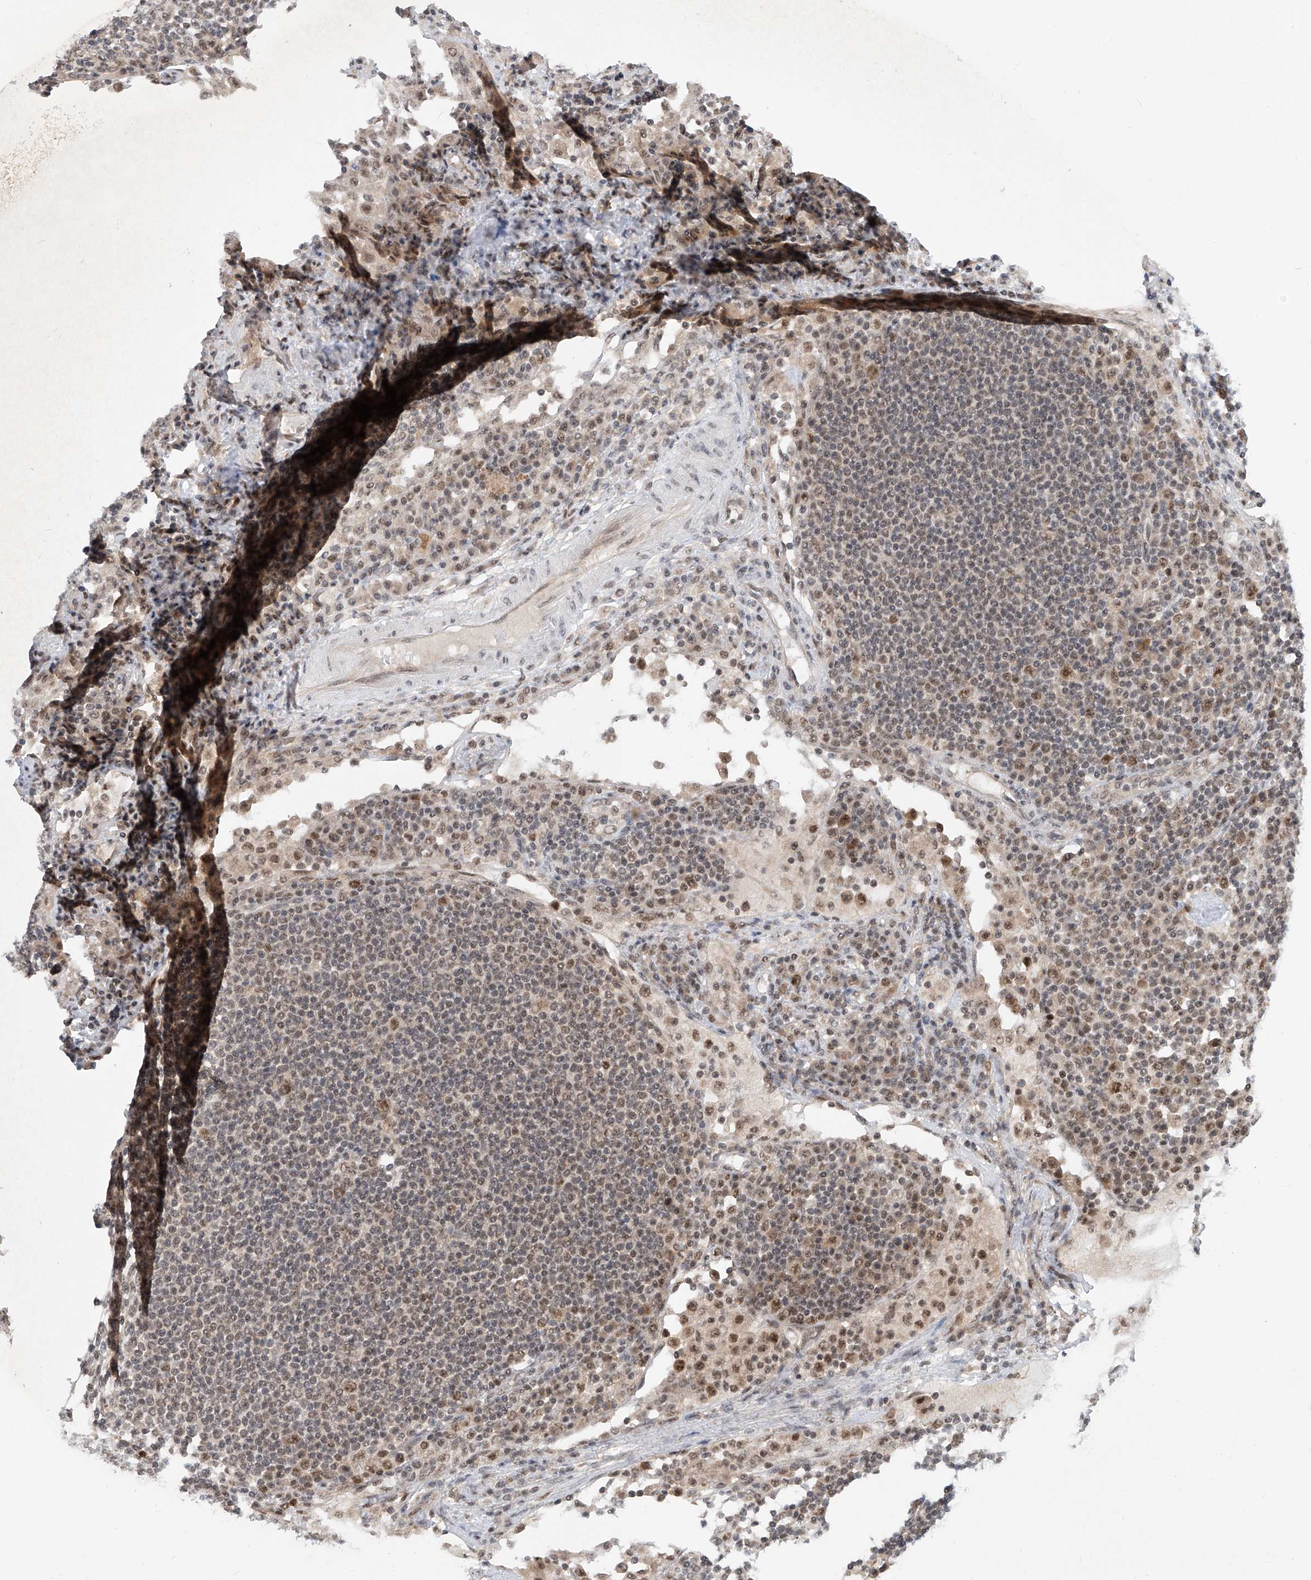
{"staining": {"intensity": "moderate", "quantity": "<25%", "location": "nuclear"}, "tissue": "lymph node", "cell_type": "Germinal center cells", "image_type": "normal", "snomed": [{"axis": "morphology", "description": "Normal tissue, NOS"}, {"axis": "topography", "description": "Lymph node"}], "caption": "DAB (3,3'-diaminobenzidine) immunohistochemical staining of benign human lymph node demonstrates moderate nuclear protein staining in about <25% of germinal center cells. Nuclei are stained in blue.", "gene": "RPAIN", "patient": {"sex": "female", "age": 53}}